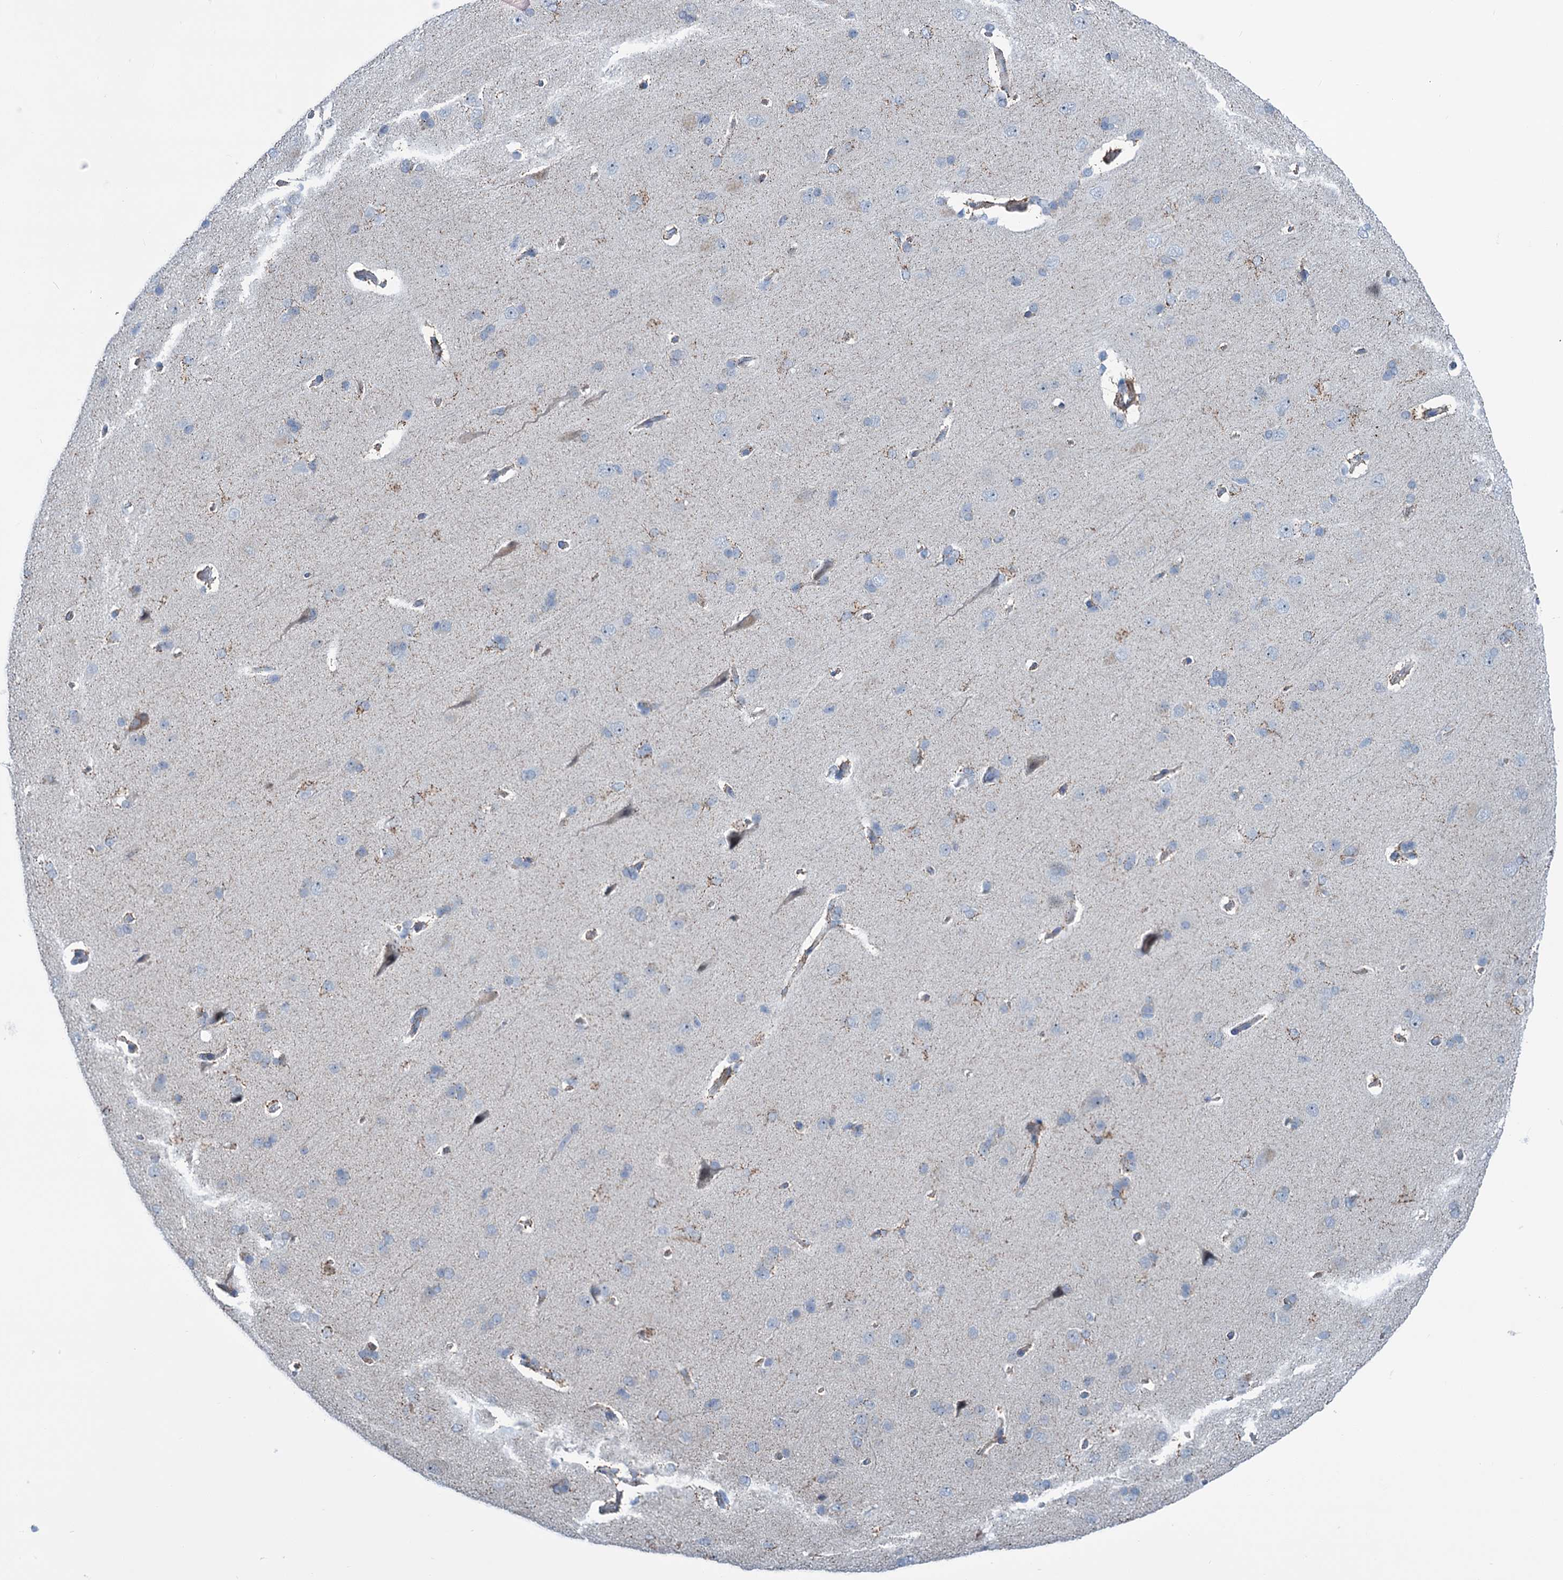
{"staining": {"intensity": "negative", "quantity": "none", "location": "none"}, "tissue": "cerebral cortex", "cell_type": "Endothelial cells", "image_type": "normal", "snomed": [{"axis": "morphology", "description": "Normal tissue, NOS"}, {"axis": "topography", "description": "Cerebral cortex"}], "caption": "Endothelial cells show no significant staining in benign cerebral cortex. (Immunohistochemistry (ihc), brightfield microscopy, high magnification).", "gene": "LPIN1", "patient": {"sex": "male", "age": 62}}